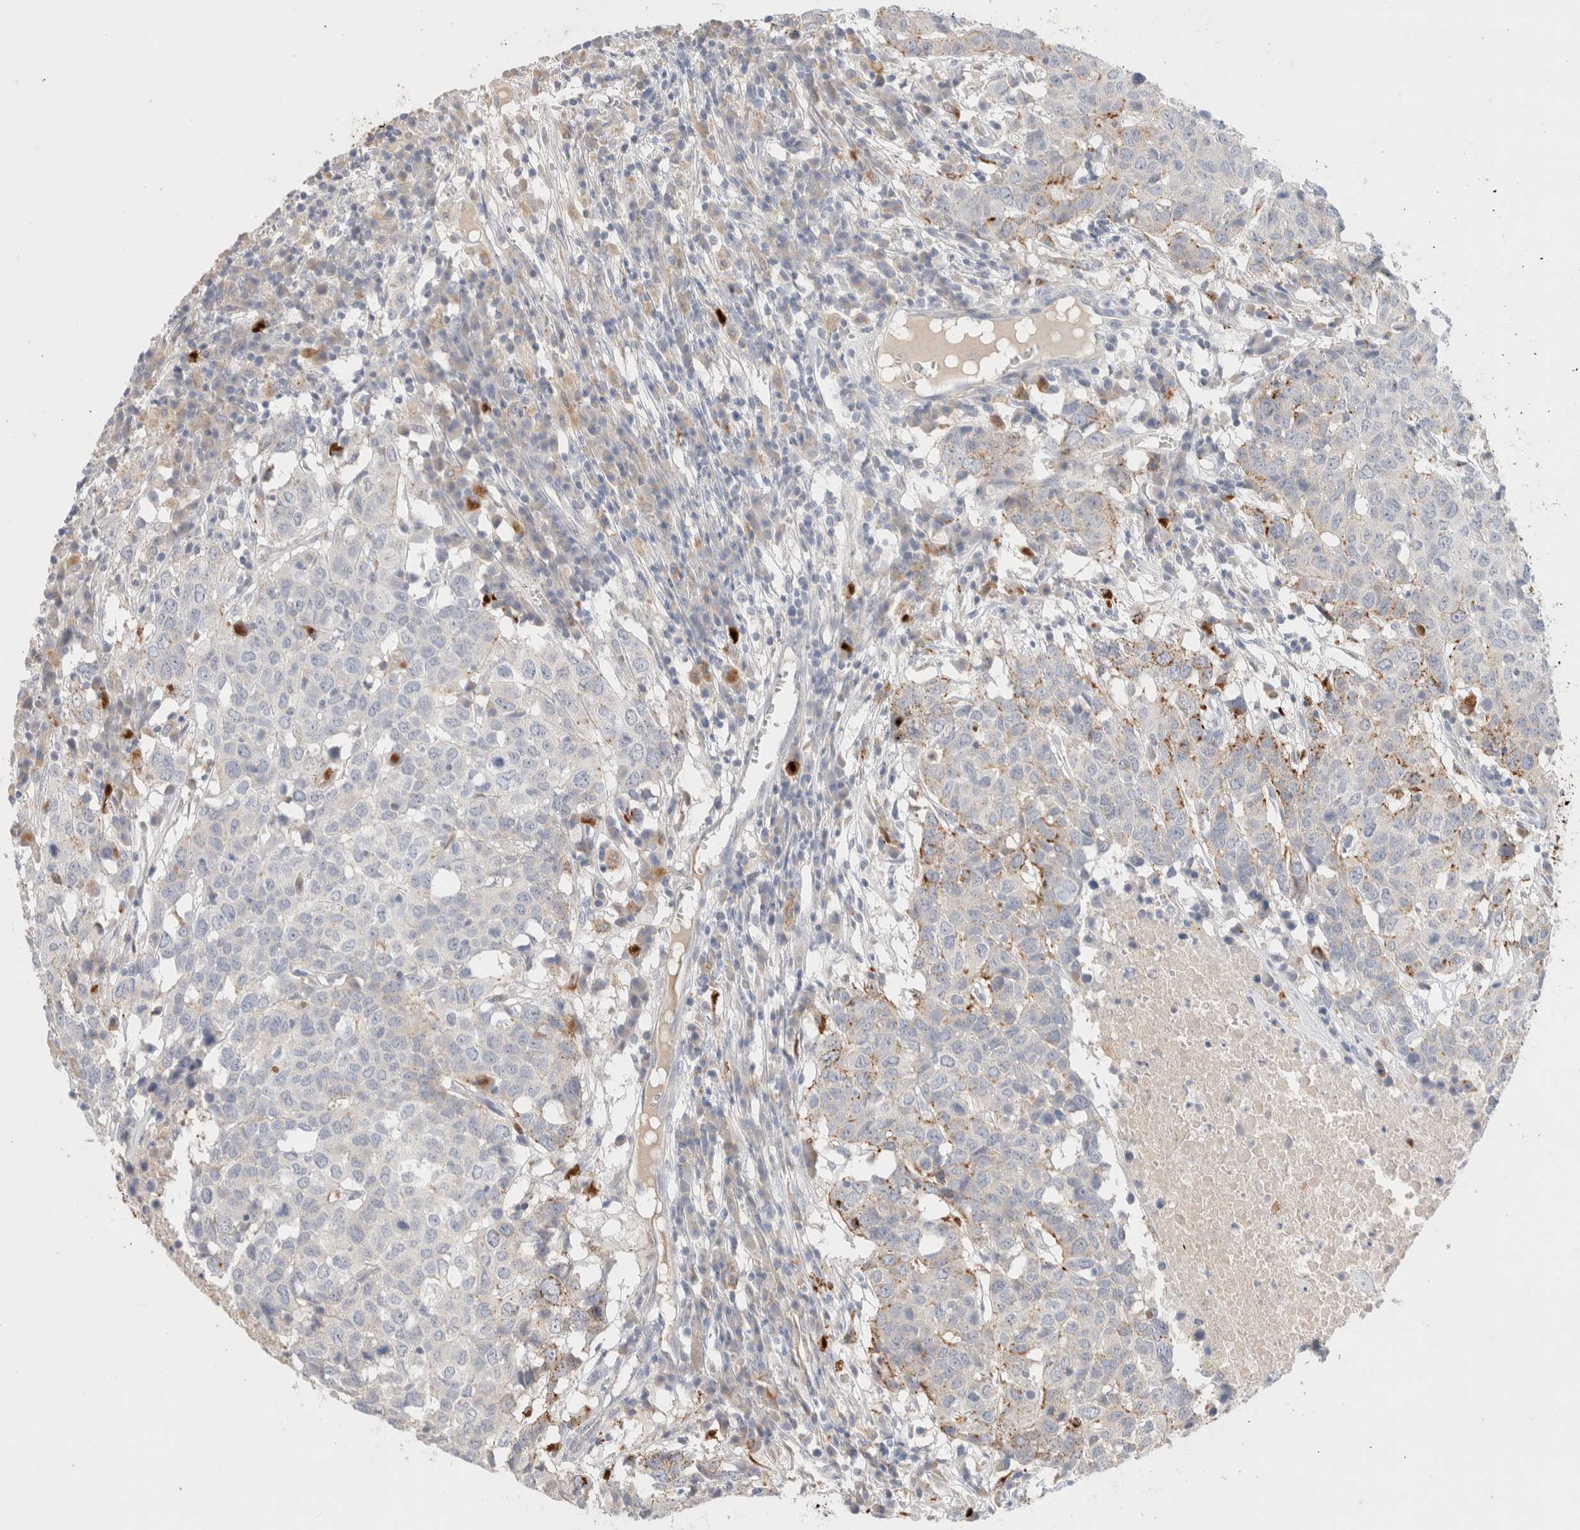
{"staining": {"intensity": "negative", "quantity": "none", "location": "none"}, "tissue": "head and neck cancer", "cell_type": "Tumor cells", "image_type": "cancer", "snomed": [{"axis": "morphology", "description": "Squamous cell carcinoma, NOS"}, {"axis": "topography", "description": "Head-Neck"}], "caption": "Immunohistochemistry photomicrograph of human head and neck cancer stained for a protein (brown), which exhibits no staining in tumor cells.", "gene": "HPGDS", "patient": {"sex": "male", "age": 66}}